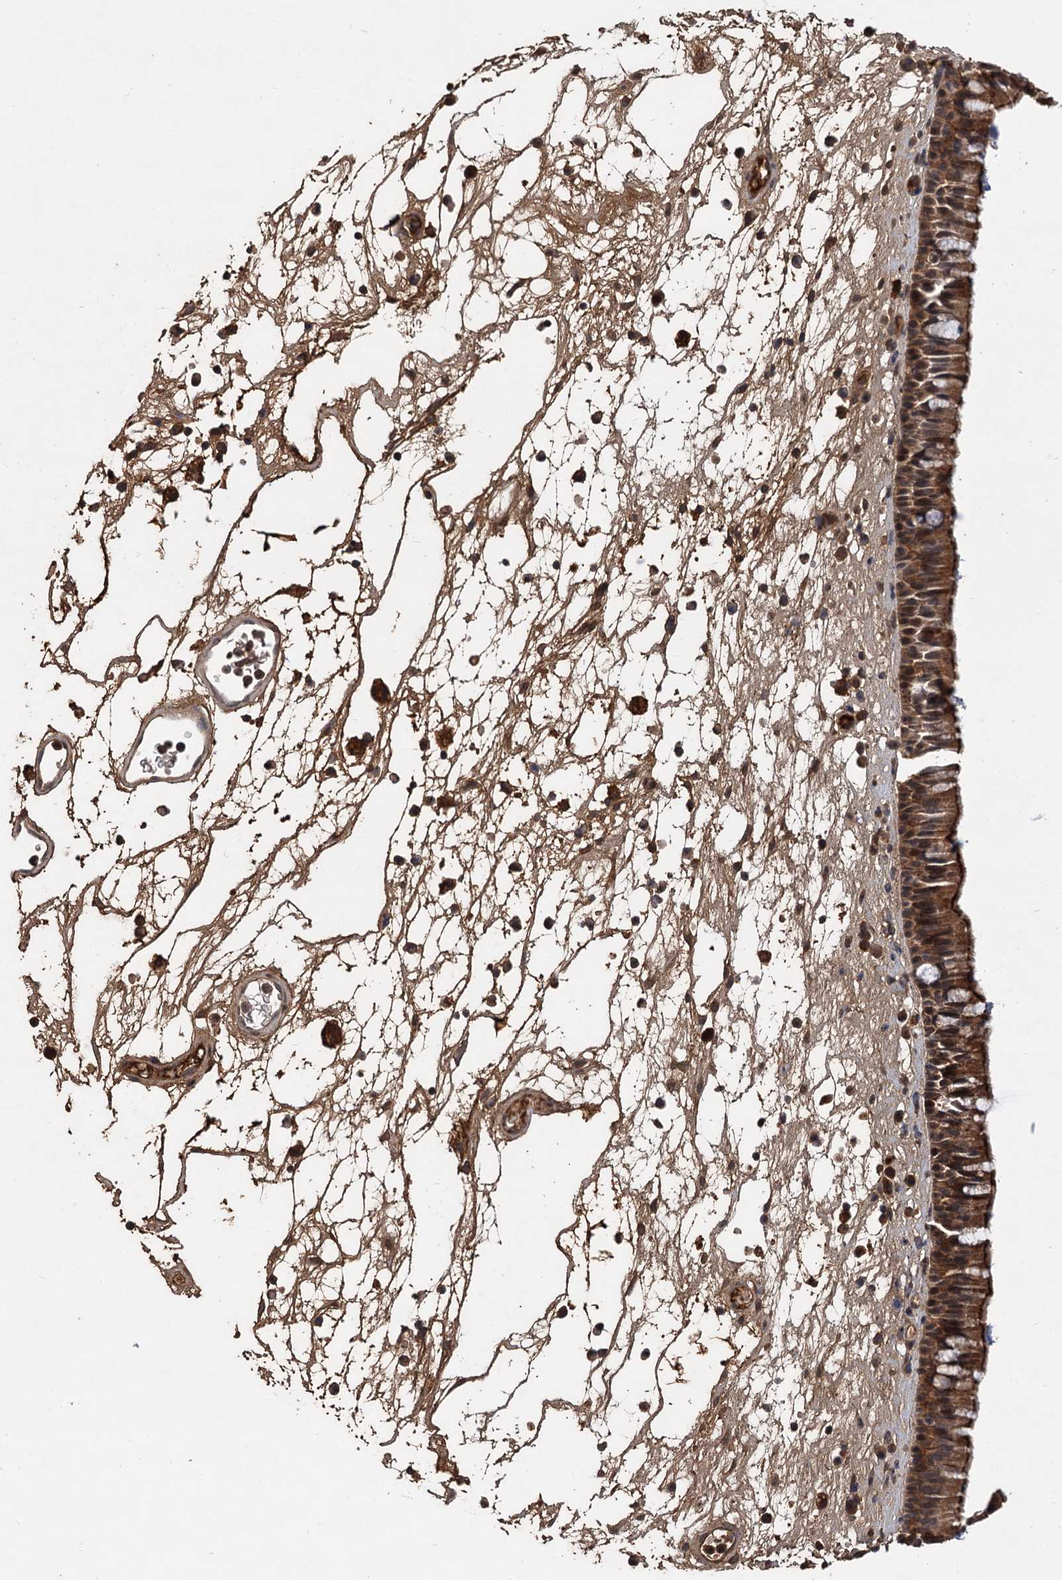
{"staining": {"intensity": "moderate", "quantity": ">75%", "location": "cytoplasmic/membranous"}, "tissue": "nasopharynx", "cell_type": "Respiratory epithelial cells", "image_type": "normal", "snomed": [{"axis": "morphology", "description": "Normal tissue, NOS"}, {"axis": "morphology", "description": "Inflammation, NOS"}, {"axis": "morphology", "description": "Malignant melanoma, Metastatic site"}, {"axis": "topography", "description": "Nasopharynx"}], "caption": "Protein staining of benign nasopharynx shows moderate cytoplasmic/membranous positivity in about >75% of respiratory epithelial cells.", "gene": "MBD6", "patient": {"sex": "male", "age": 70}}